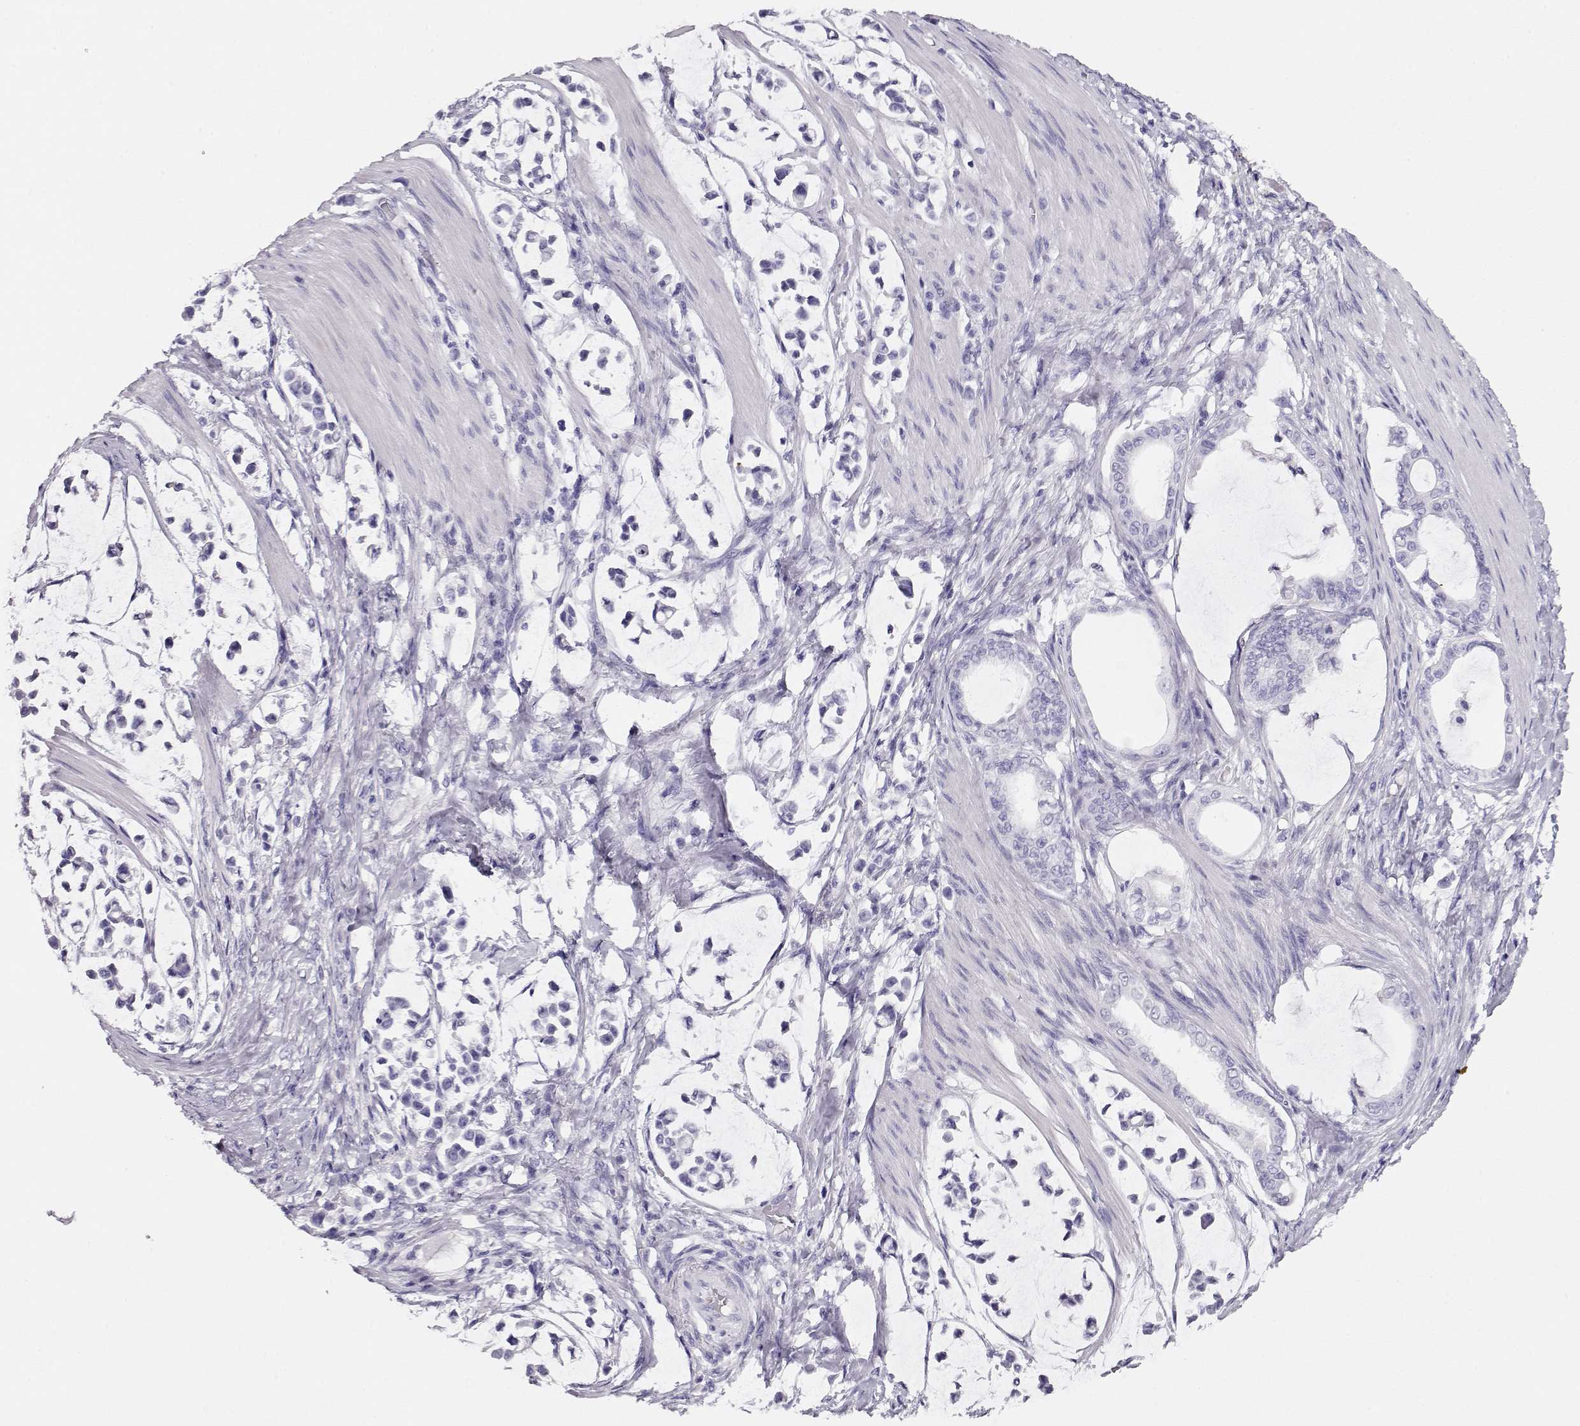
{"staining": {"intensity": "negative", "quantity": "none", "location": "none"}, "tissue": "stomach cancer", "cell_type": "Tumor cells", "image_type": "cancer", "snomed": [{"axis": "morphology", "description": "Adenocarcinoma, NOS"}, {"axis": "topography", "description": "Stomach"}], "caption": "DAB (3,3'-diaminobenzidine) immunohistochemical staining of stomach cancer (adenocarcinoma) reveals no significant staining in tumor cells. (DAB (3,3'-diaminobenzidine) immunohistochemistry (IHC) with hematoxylin counter stain).", "gene": "CRX", "patient": {"sex": "male", "age": 82}}